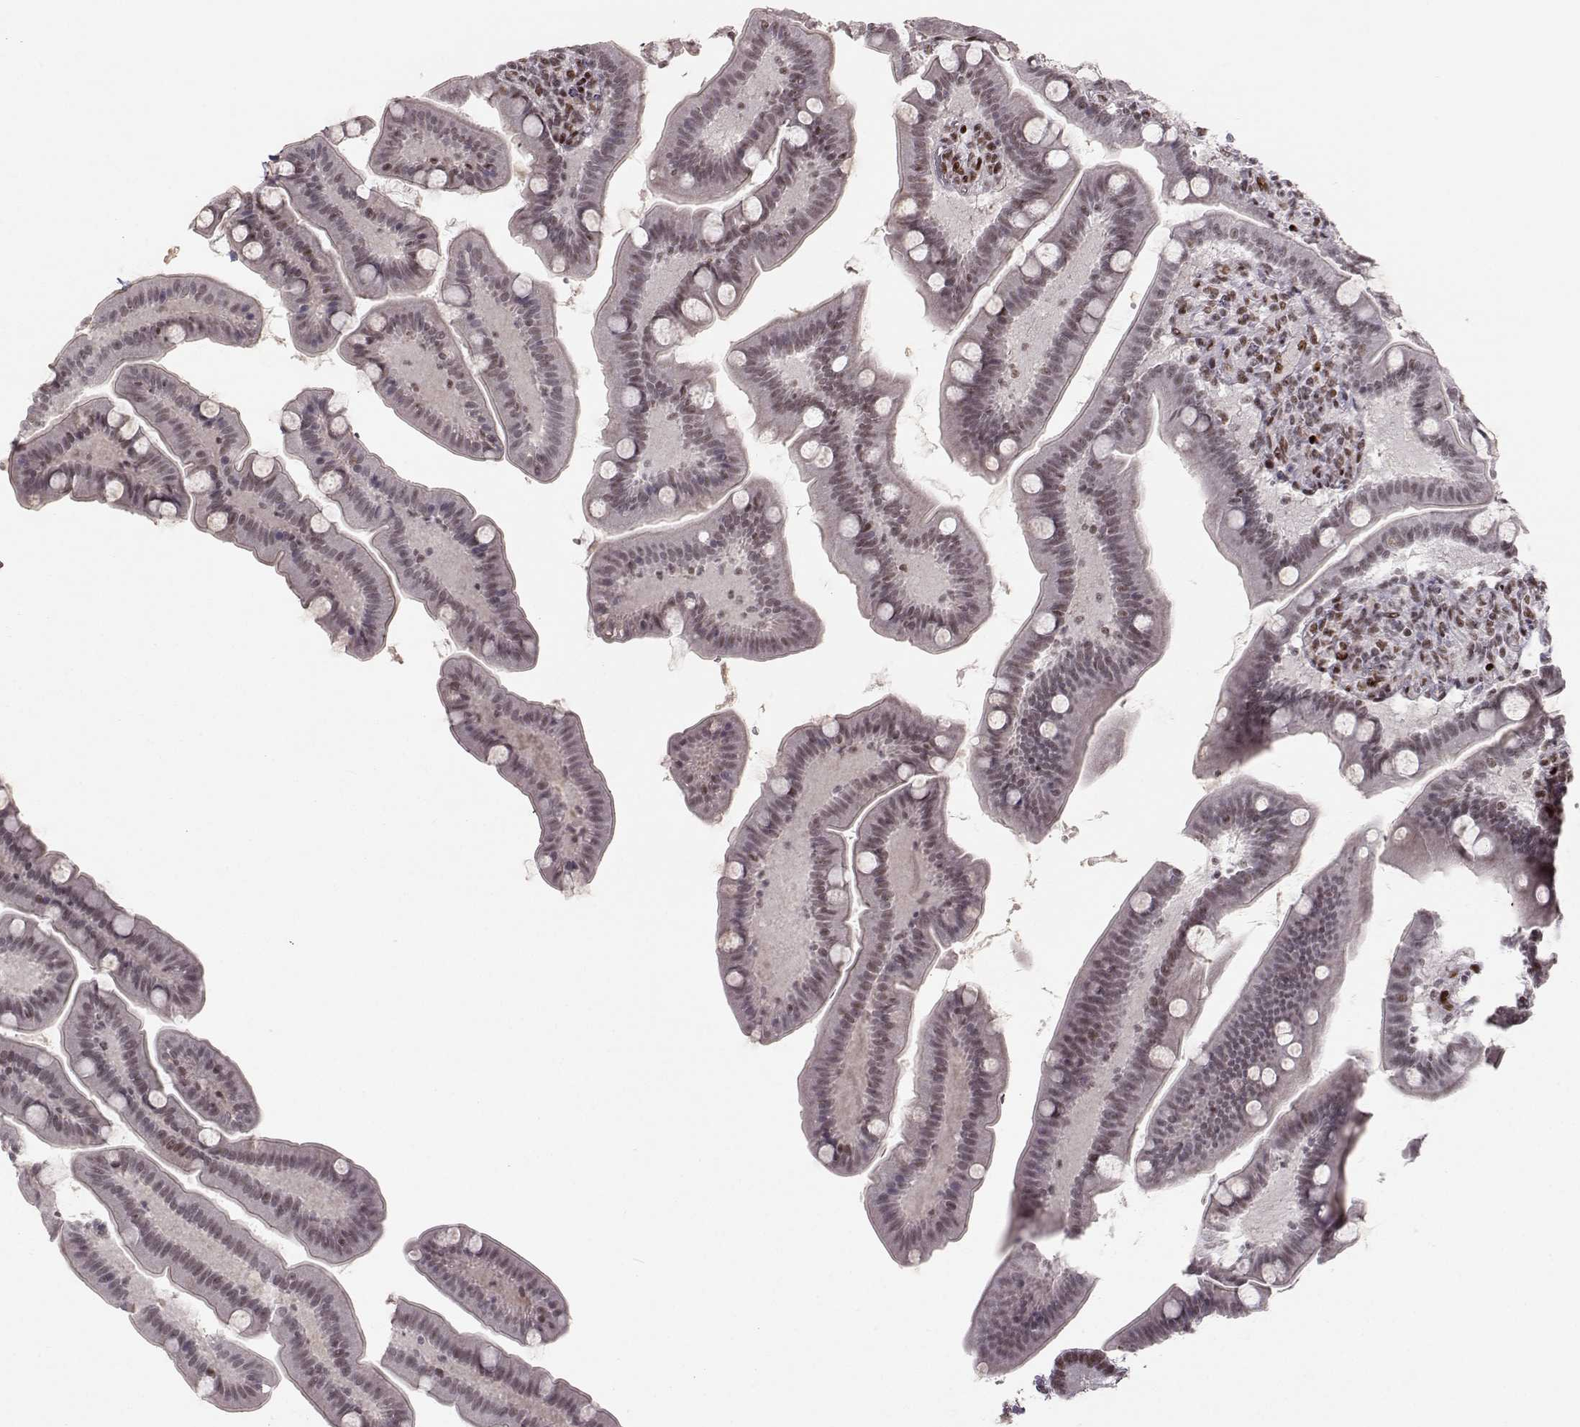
{"staining": {"intensity": "moderate", "quantity": "25%-75%", "location": "nuclear"}, "tissue": "small intestine", "cell_type": "Glandular cells", "image_type": "normal", "snomed": [{"axis": "morphology", "description": "Normal tissue, NOS"}, {"axis": "topography", "description": "Small intestine"}], "caption": "Protein analysis of normal small intestine demonstrates moderate nuclear expression in approximately 25%-75% of glandular cells. Immunohistochemistry stains the protein of interest in brown and the nuclei are stained blue.", "gene": "SNAPC2", "patient": {"sex": "male", "age": 66}}